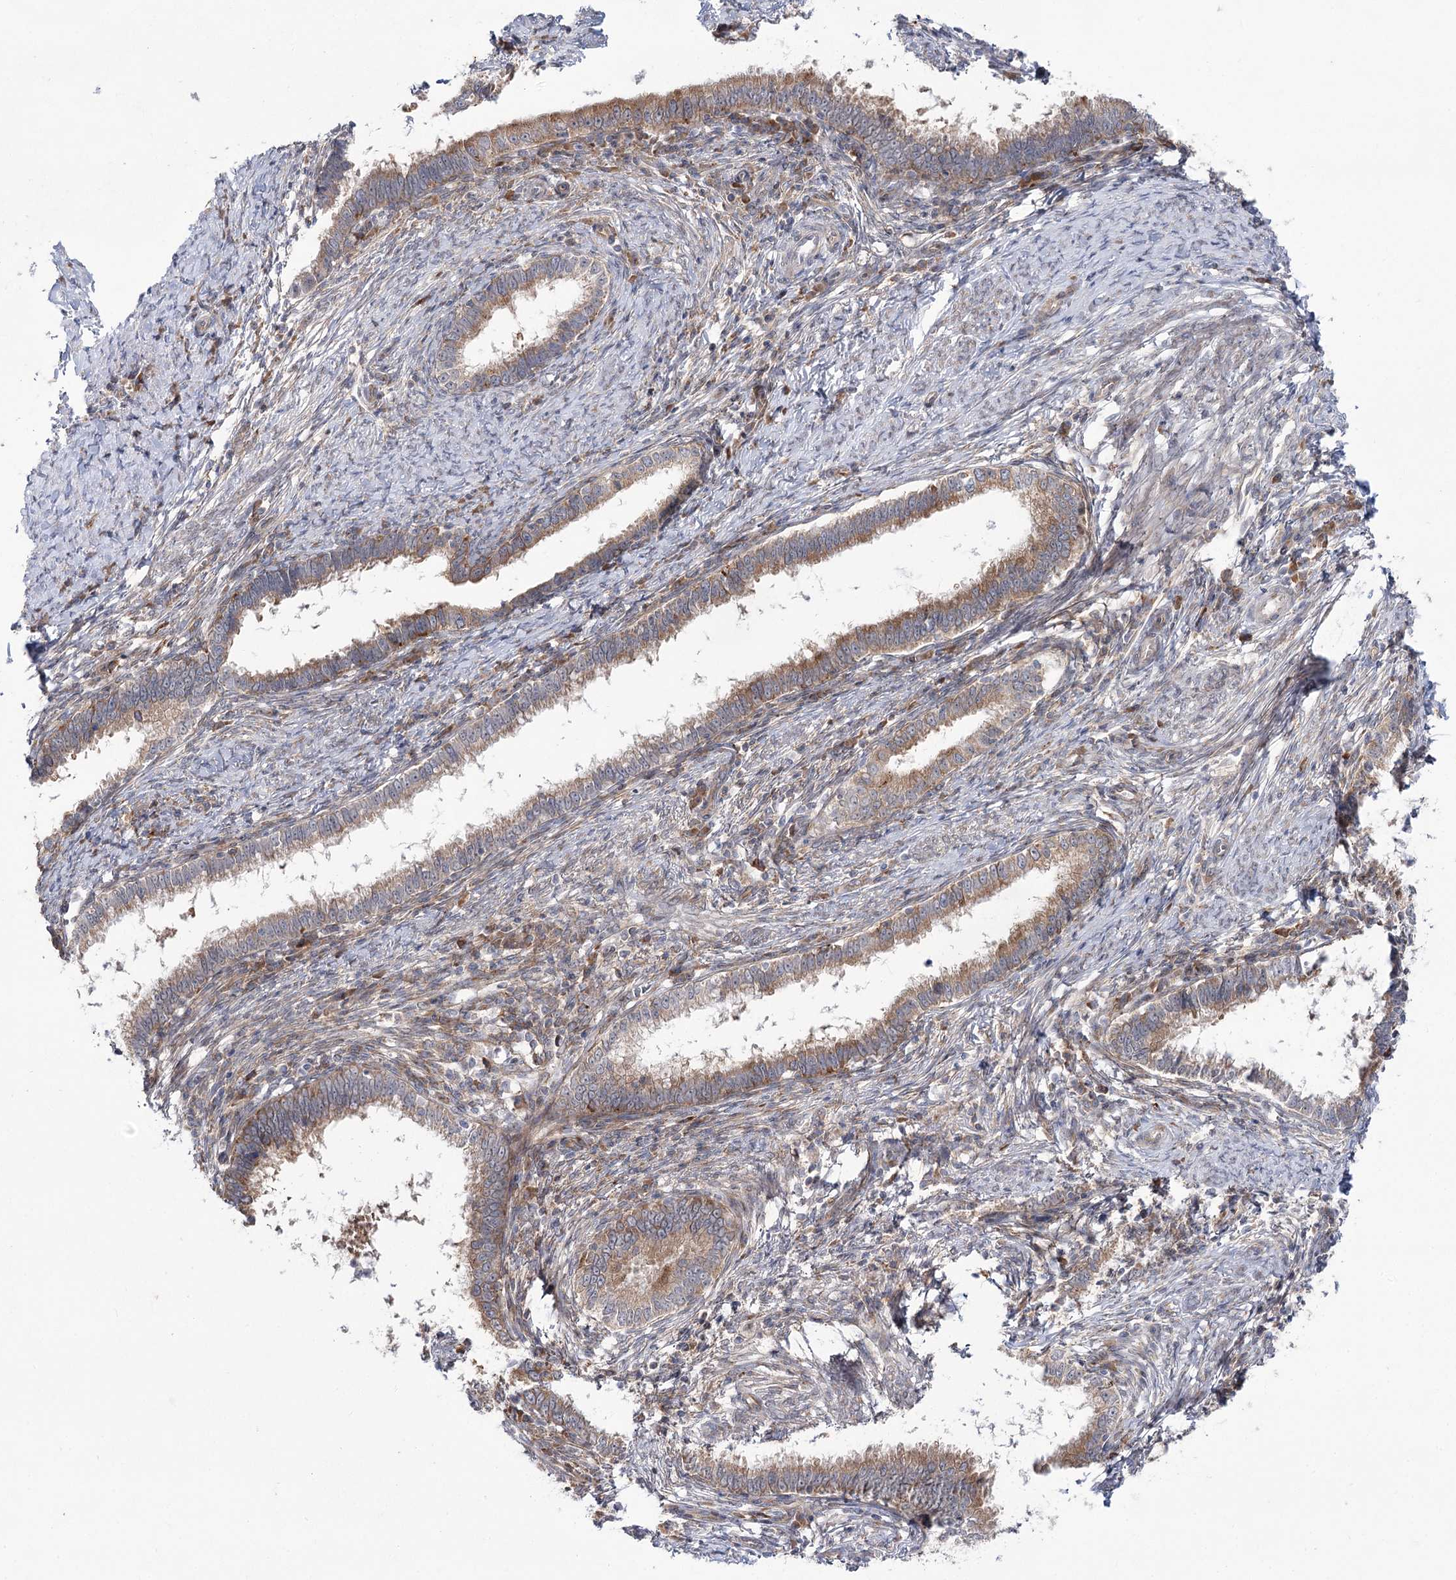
{"staining": {"intensity": "moderate", "quantity": ">75%", "location": "cytoplasmic/membranous"}, "tissue": "cervical cancer", "cell_type": "Tumor cells", "image_type": "cancer", "snomed": [{"axis": "morphology", "description": "Adenocarcinoma, NOS"}, {"axis": "topography", "description": "Cervix"}], "caption": "Protein analysis of cervical cancer tissue shows moderate cytoplasmic/membranous positivity in about >75% of tumor cells.", "gene": "VWA2", "patient": {"sex": "female", "age": 36}}